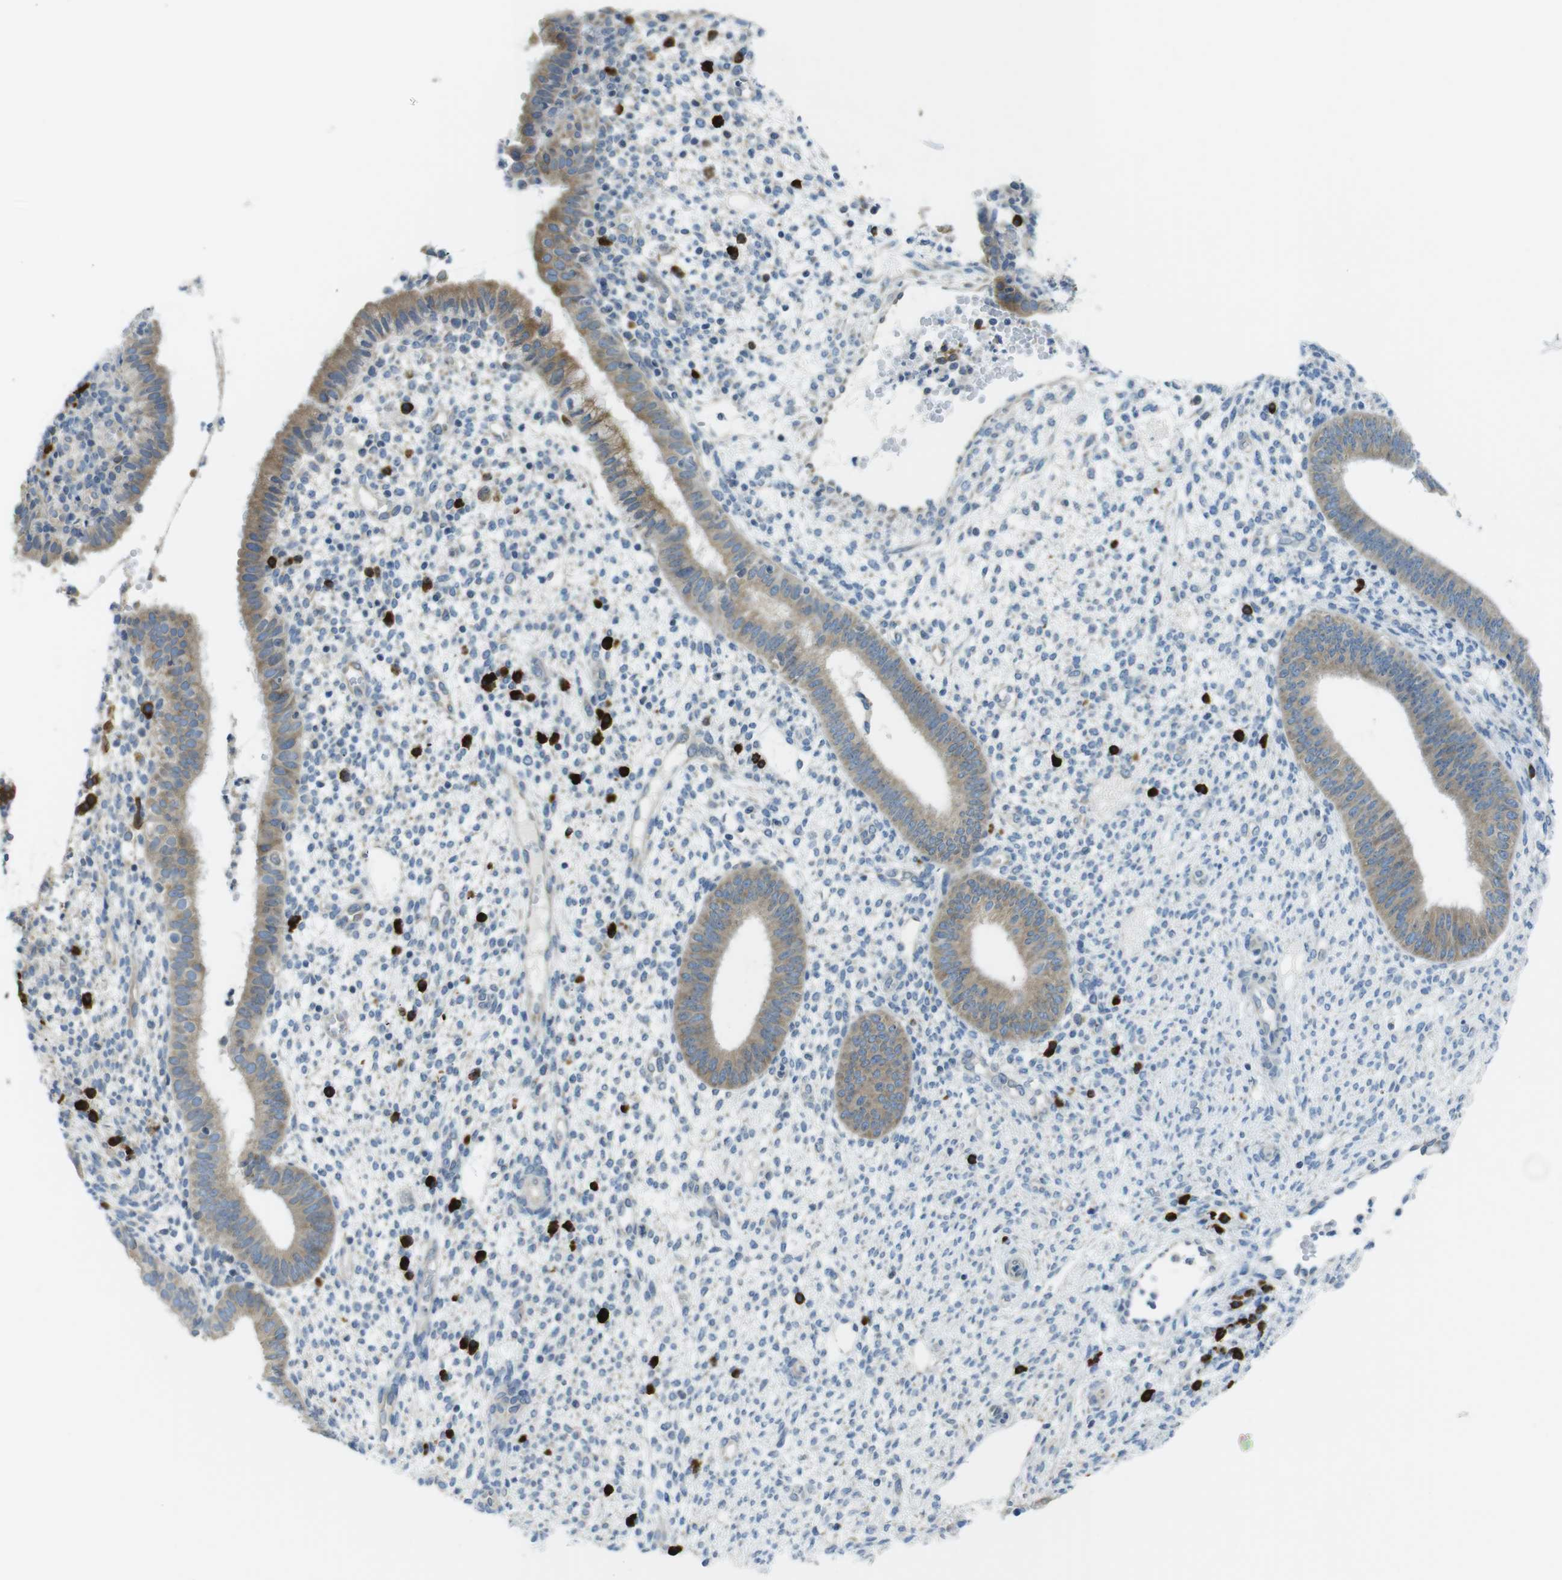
{"staining": {"intensity": "negative", "quantity": "none", "location": "none"}, "tissue": "endometrium", "cell_type": "Cells in endometrial stroma", "image_type": "normal", "snomed": [{"axis": "morphology", "description": "Normal tissue, NOS"}, {"axis": "topography", "description": "Endometrium"}], "caption": "High magnification brightfield microscopy of normal endometrium stained with DAB (brown) and counterstained with hematoxylin (blue): cells in endometrial stroma show no significant staining. (DAB (3,3'-diaminobenzidine) immunohistochemistry visualized using brightfield microscopy, high magnification).", "gene": "CLPTM1L", "patient": {"sex": "female", "age": 35}}